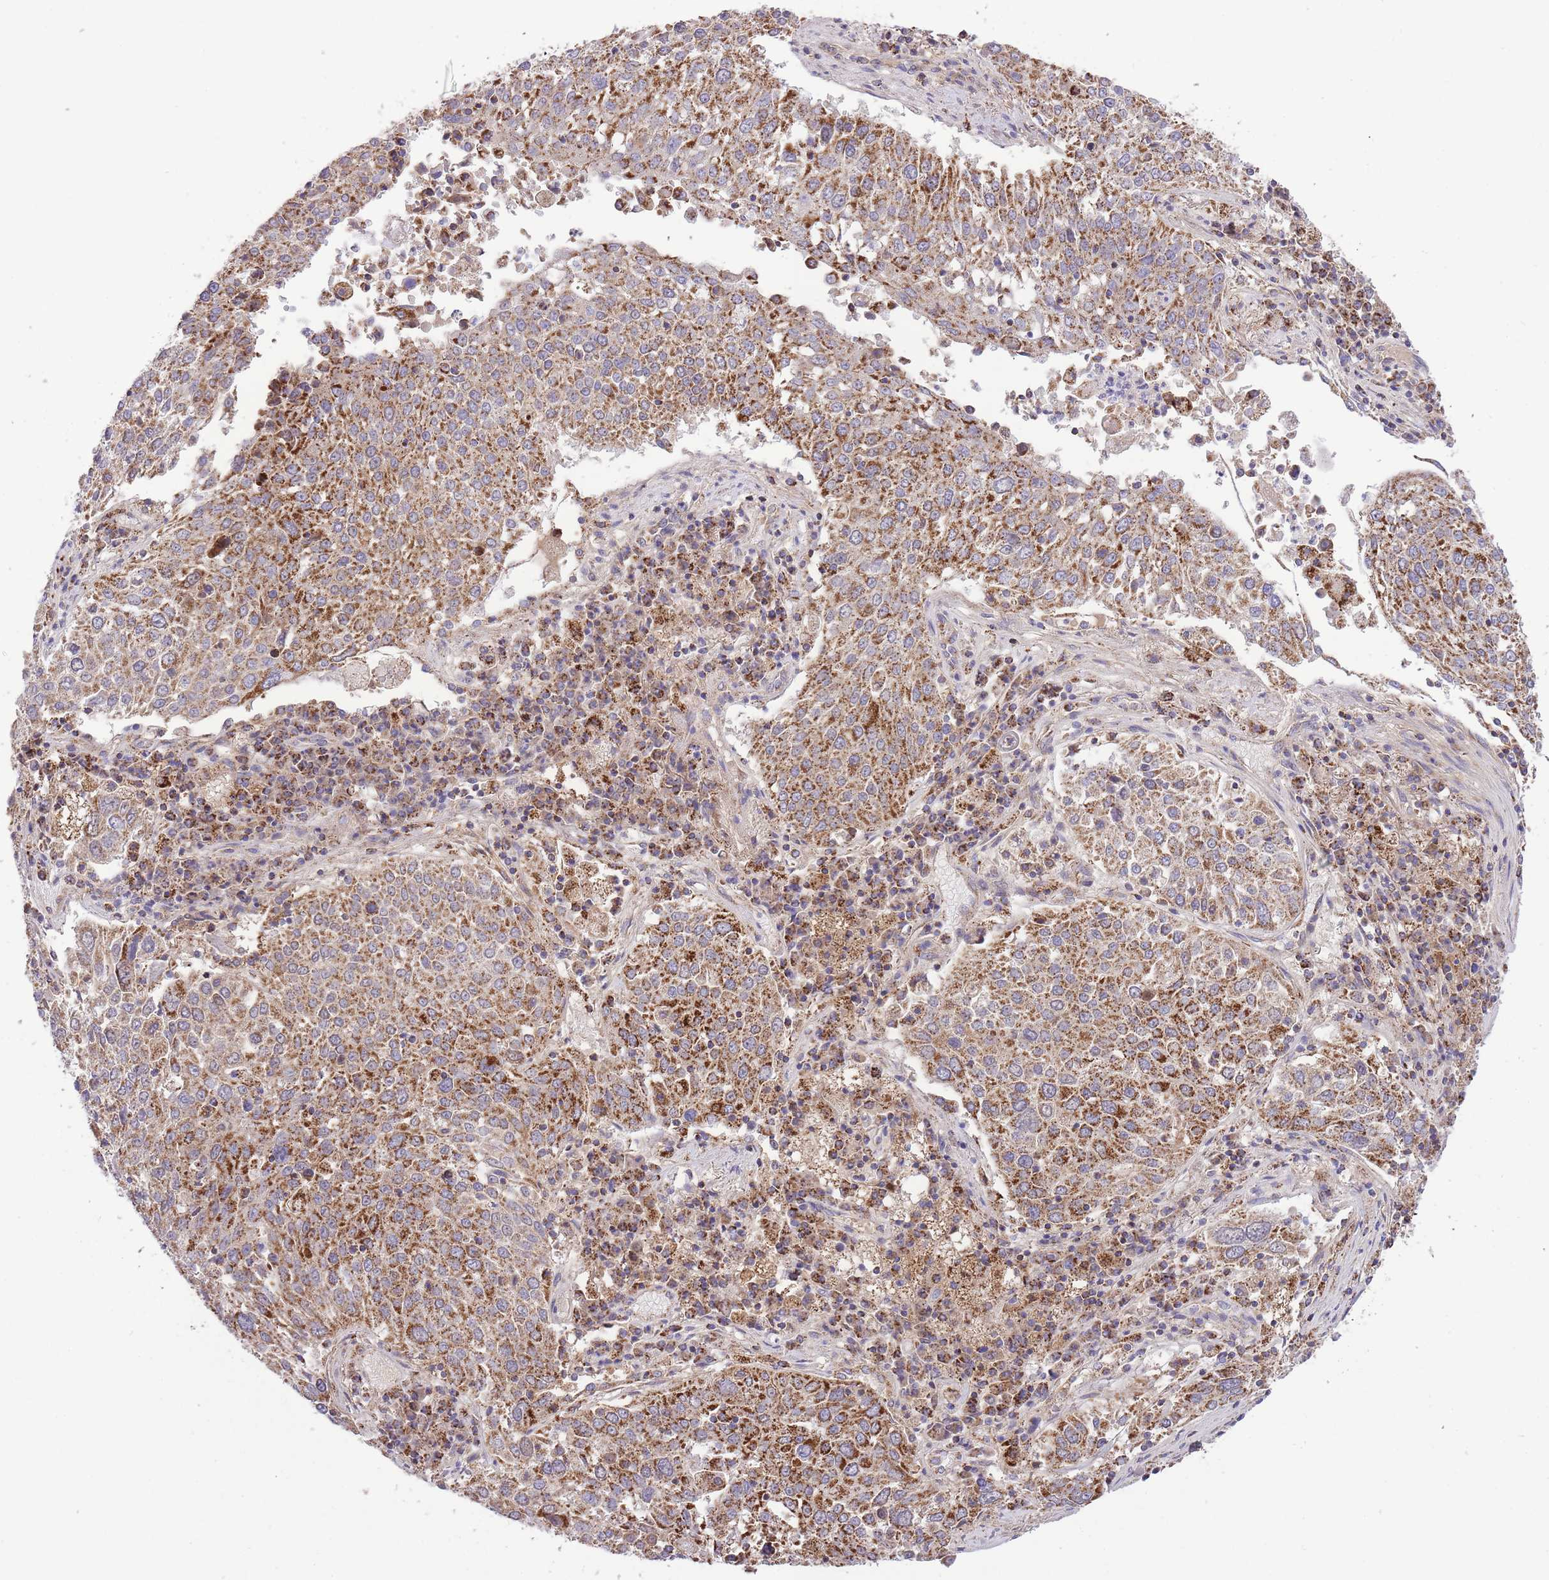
{"staining": {"intensity": "strong", "quantity": ">75%", "location": "cytoplasmic/membranous"}, "tissue": "lung cancer", "cell_type": "Tumor cells", "image_type": "cancer", "snomed": [{"axis": "morphology", "description": "Squamous cell carcinoma, NOS"}, {"axis": "topography", "description": "Lung"}], "caption": "Brown immunohistochemical staining in human lung squamous cell carcinoma exhibits strong cytoplasmic/membranous staining in about >75% of tumor cells. The staining was performed using DAB to visualize the protein expression in brown, while the nuclei were stained in blue with hematoxylin (Magnification: 20x).", "gene": "ST3GAL3", "patient": {"sex": "male", "age": 65}}